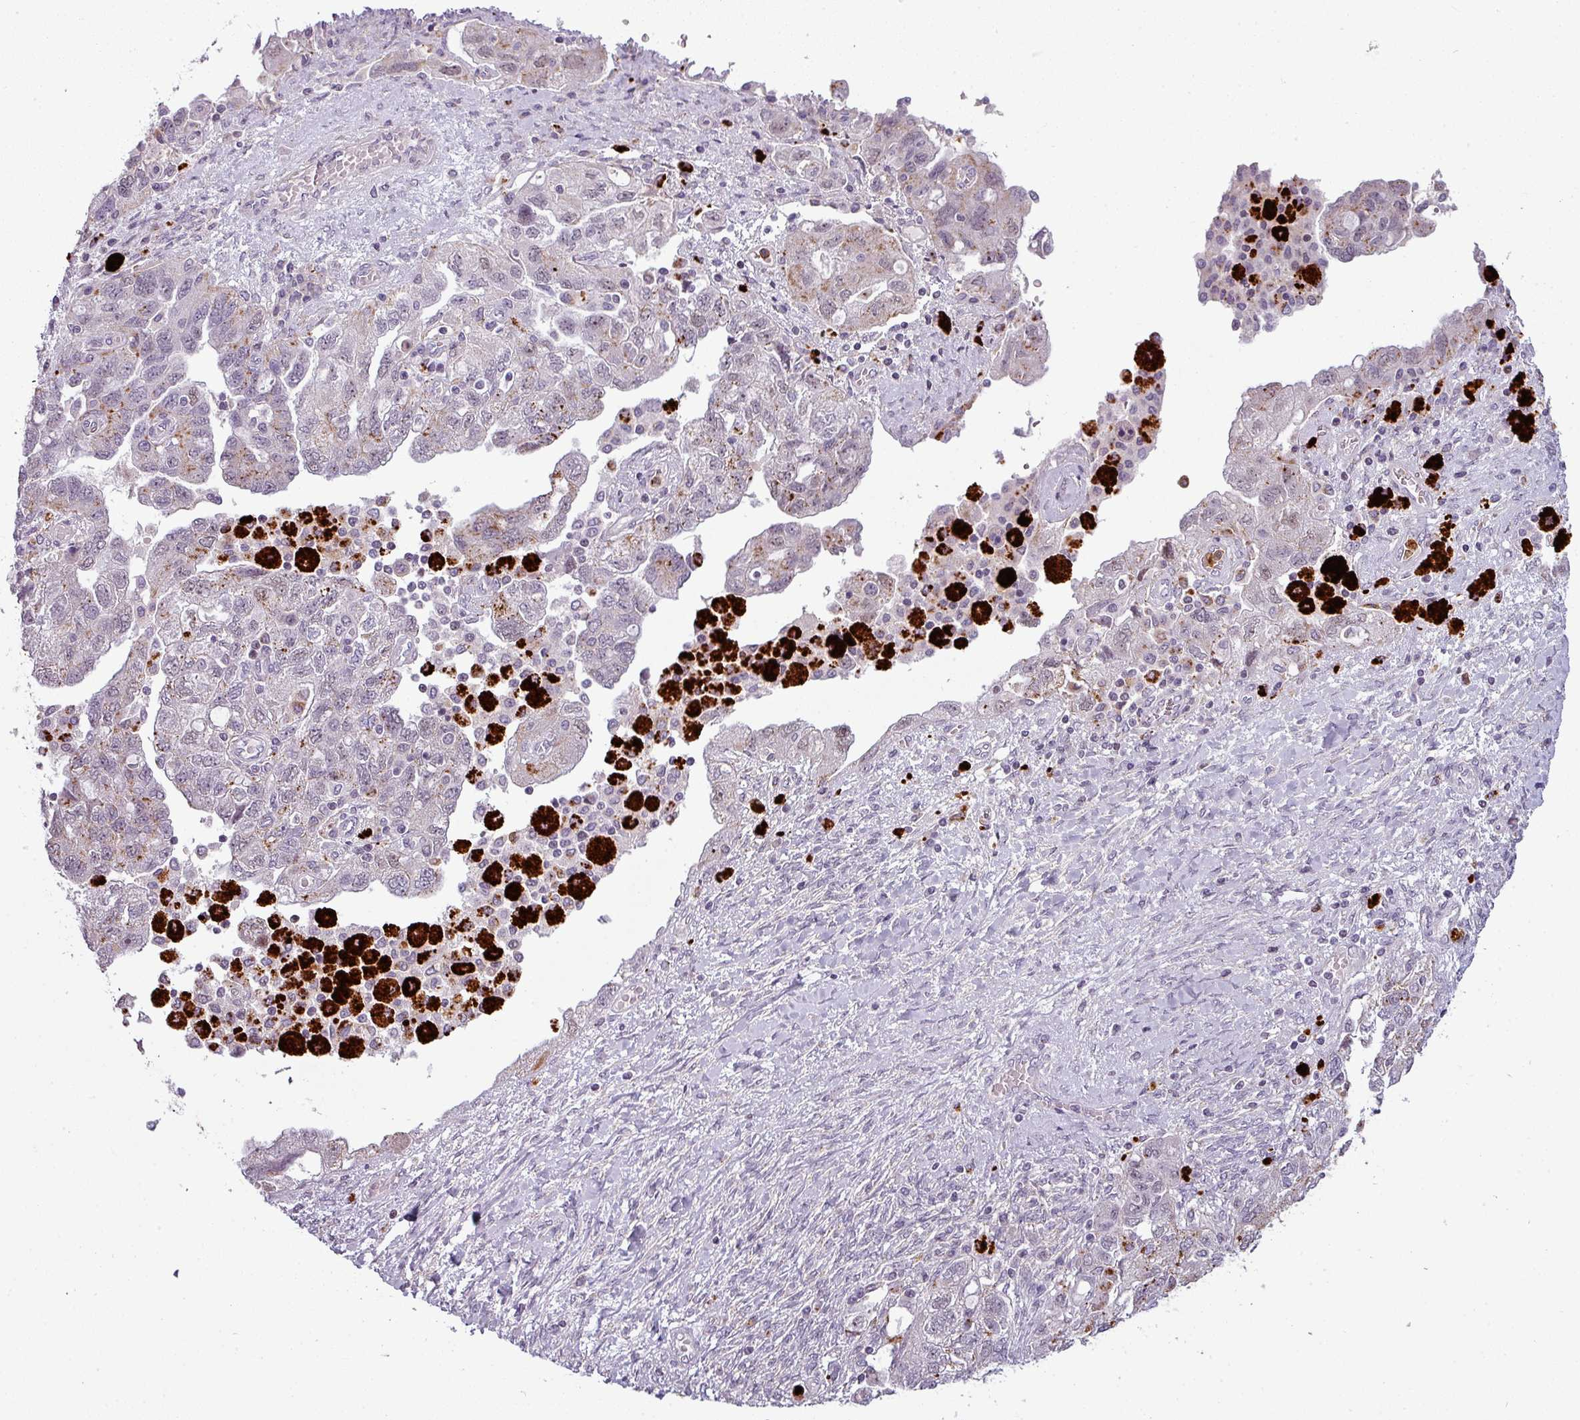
{"staining": {"intensity": "negative", "quantity": "none", "location": "none"}, "tissue": "ovarian cancer", "cell_type": "Tumor cells", "image_type": "cancer", "snomed": [{"axis": "morphology", "description": "Carcinoma, NOS"}, {"axis": "morphology", "description": "Cystadenocarcinoma, serous, NOS"}, {"axis": "topography", "description": "Ovary"}], "caption": "Ovarian cancer (carcinoma) stained for a protein using immunohistochemistry demonstrates no staining tumor cells.", "gene": "TMEFF1", "patient": {"sex": "female", "age": 69}}